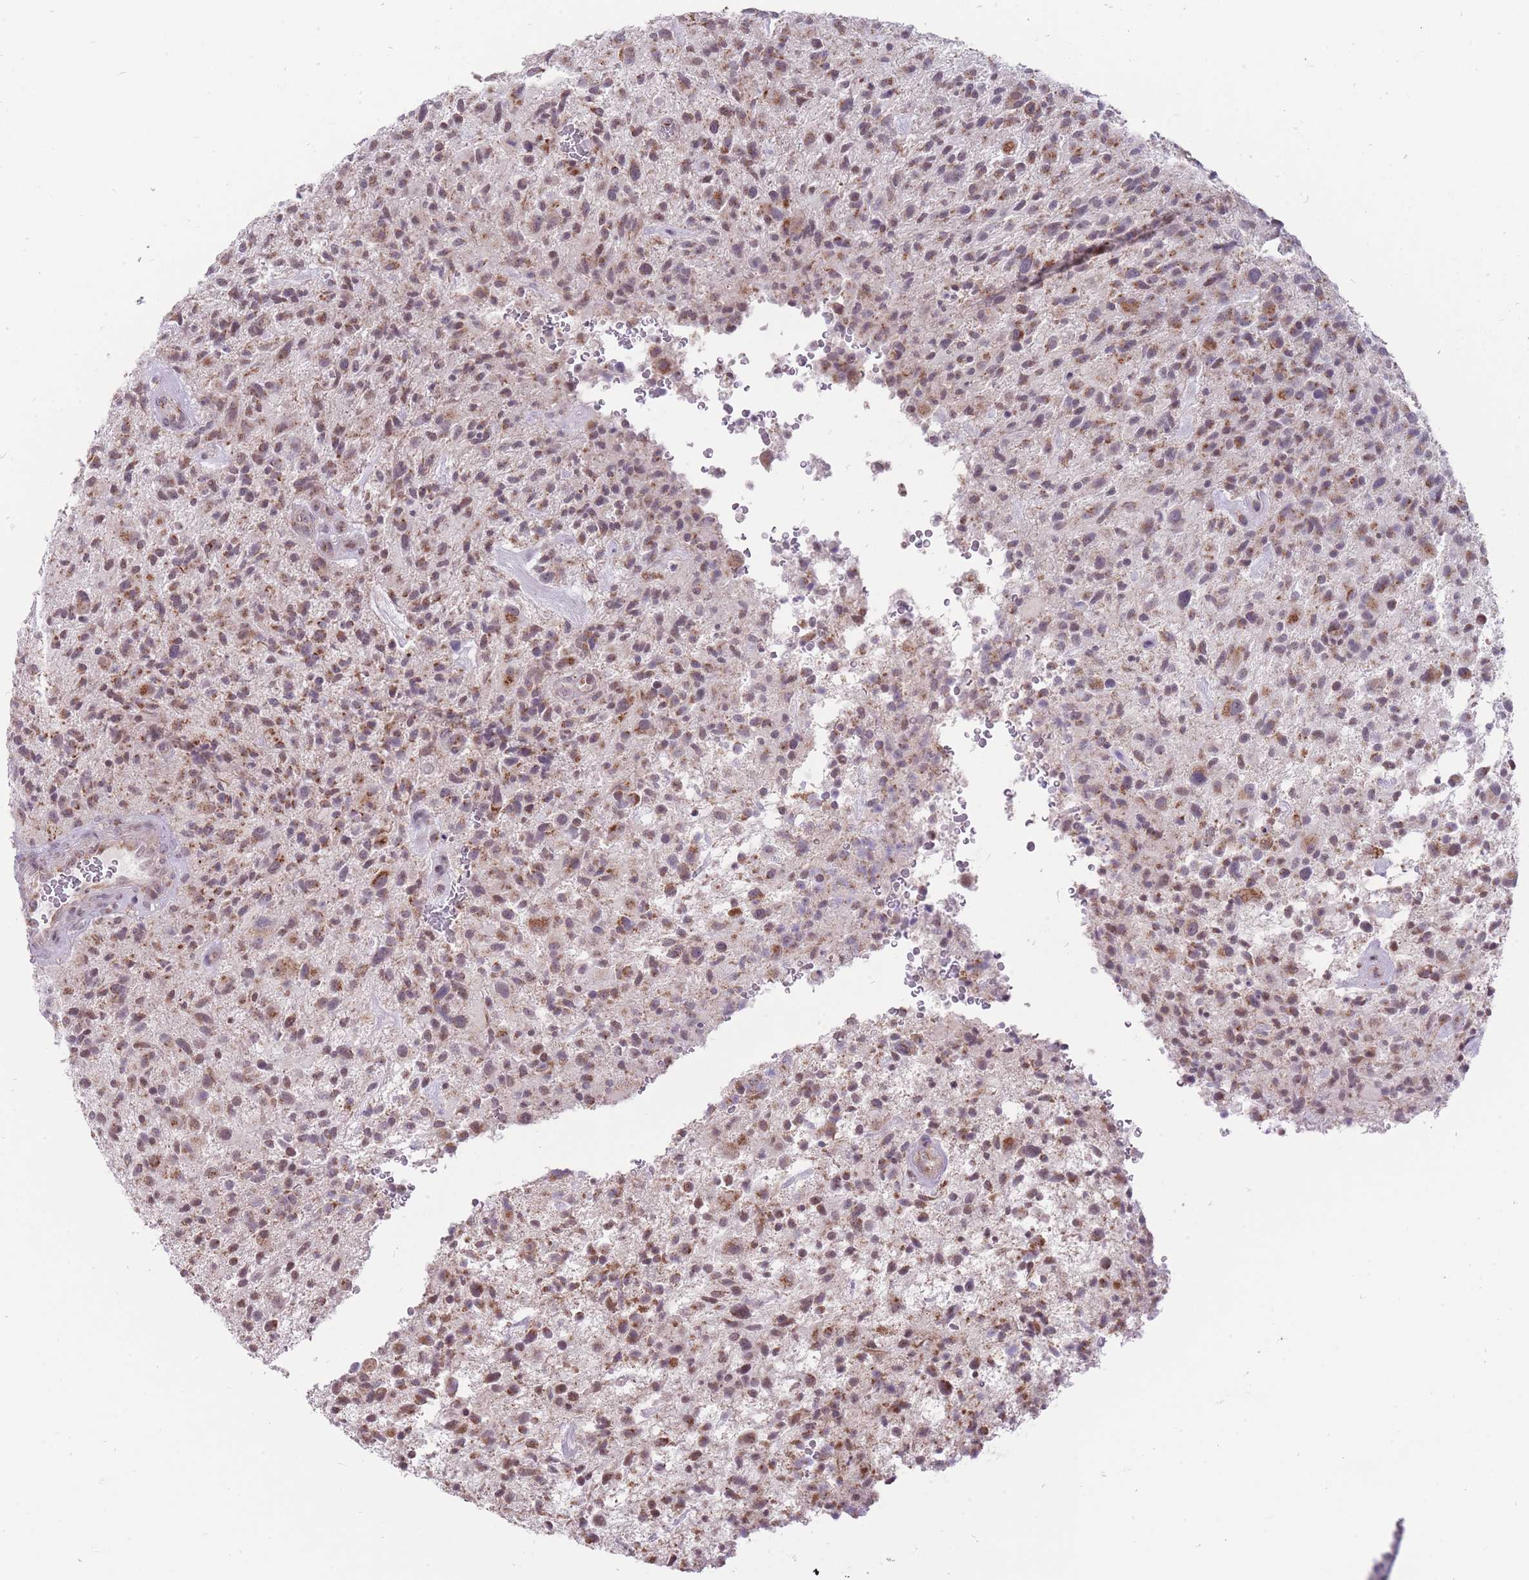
{"staining": {"intensity": "moderate", "quantity": ">75%", "location": "cytoplasmic/membranous"}, "tissue": "glioma", "cell_type": "Tumor cells", "image_type": "cancer", "snomed": [{"axis": "morphology", "description": "Glioma, malignant, High grade"}, {"axis": "topography", "description": "Brain"}], "caption": "Moderate cytoplasmic/membranous staining is seen in about >75% of tumor cells in malignant glioma (high-grade).", "gene": "NELL1", "patient": {"sex": "male", "age": 47}}